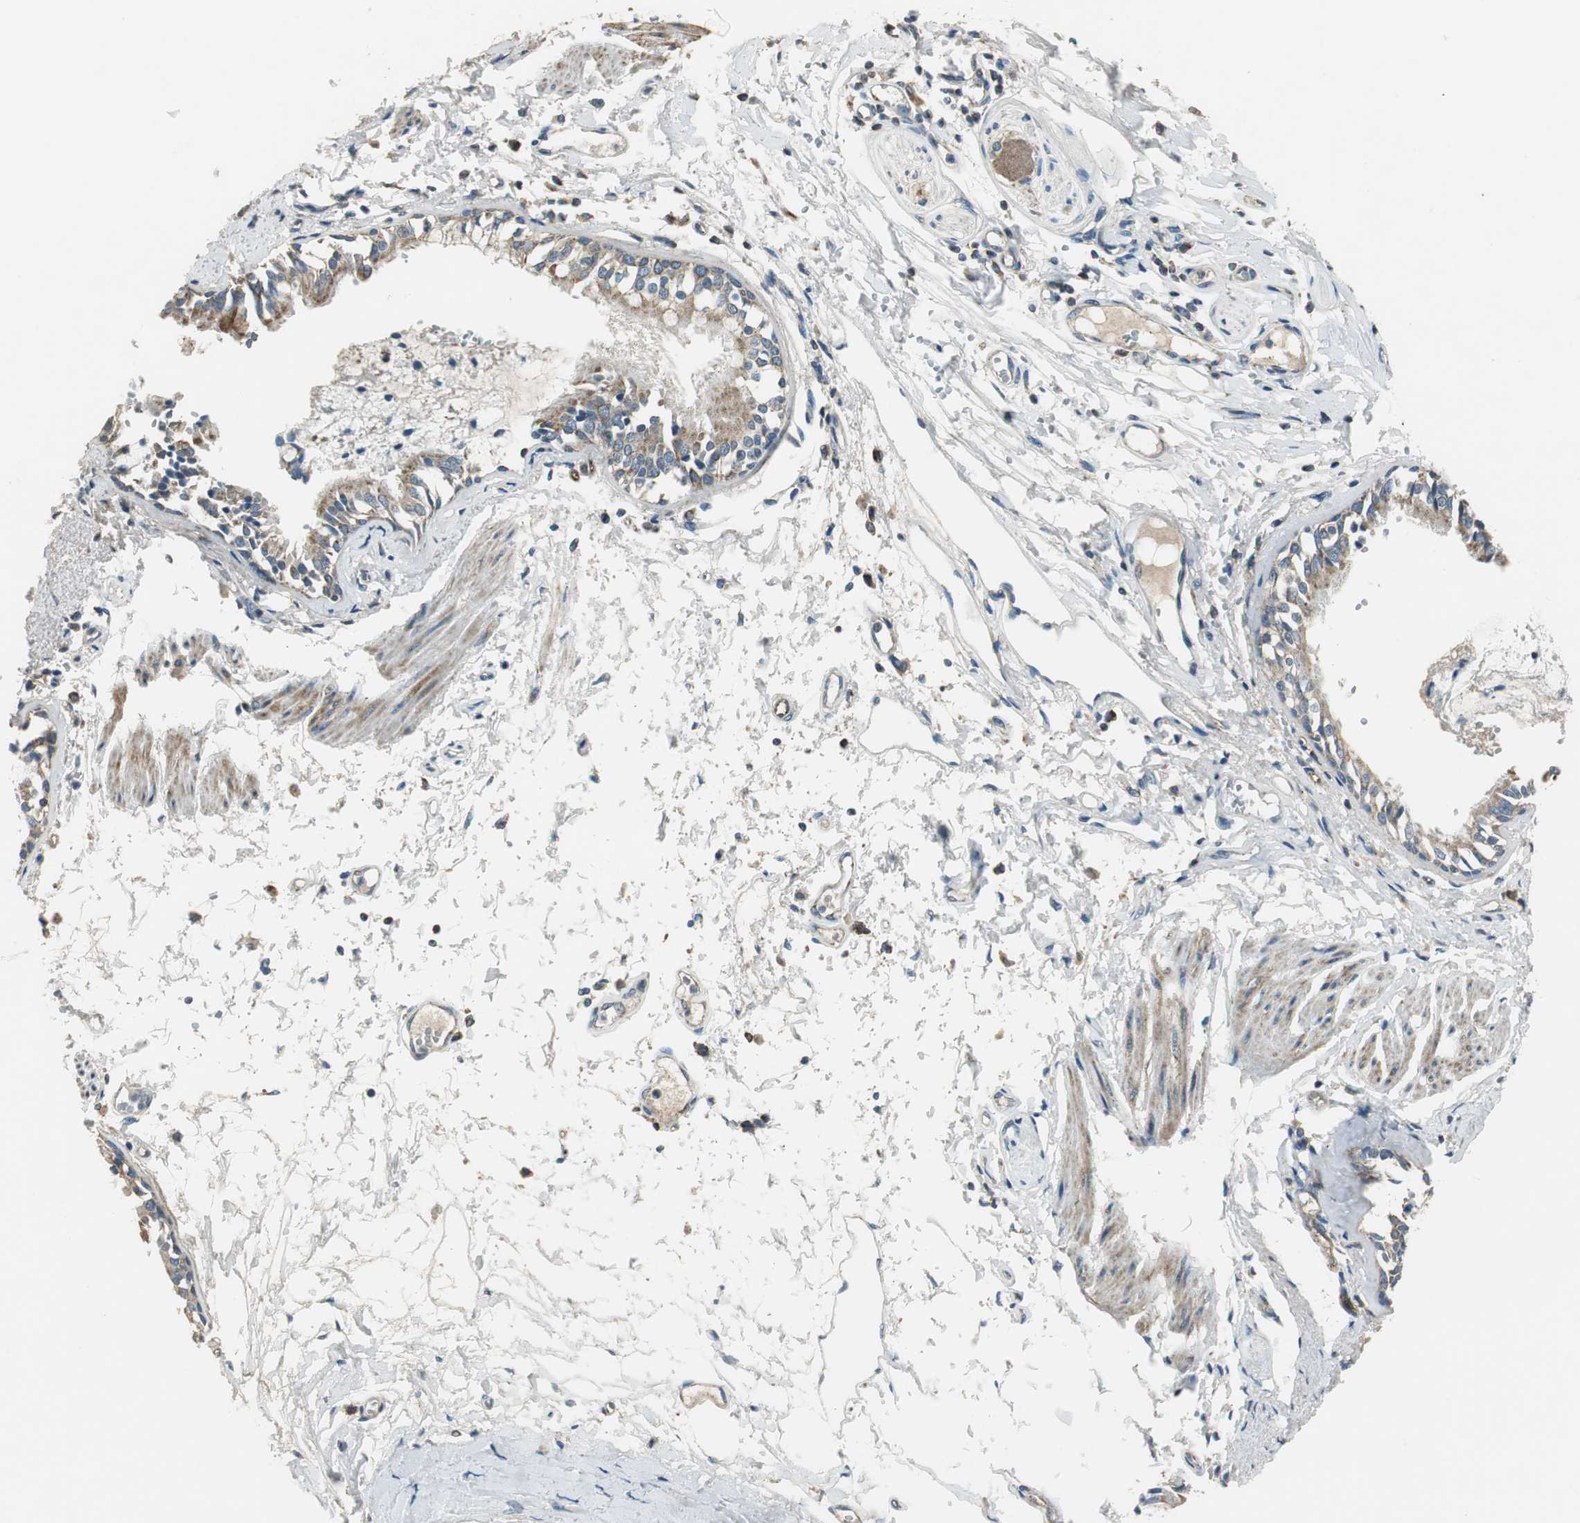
{"staining": {"intensity": "moderate", "quantity": ">75%", "location": "cytoplasmic/membranous"}, "tissue": "bronchus", "cell_type": "Respiratory epithelial cells", "image_type": "normal", "snomed": [{"axis": "morphology", "description": "Normal tissue, NOS"}, {"axis": "topography", "description": "Bronchus"}, {"axis": "topography", "description": "Lung"}], "caption": "Immunohistochemistry (IHC) (DAB) staining of normal bronchus displays moderate cytoplasmic/membranous protein staining in about >75% of respiratory epithelial cells. (IHC, brightfield microscopy, high magnification).", "gene": "MSTO1", "patient": {"sex": "female", "age": 56}}